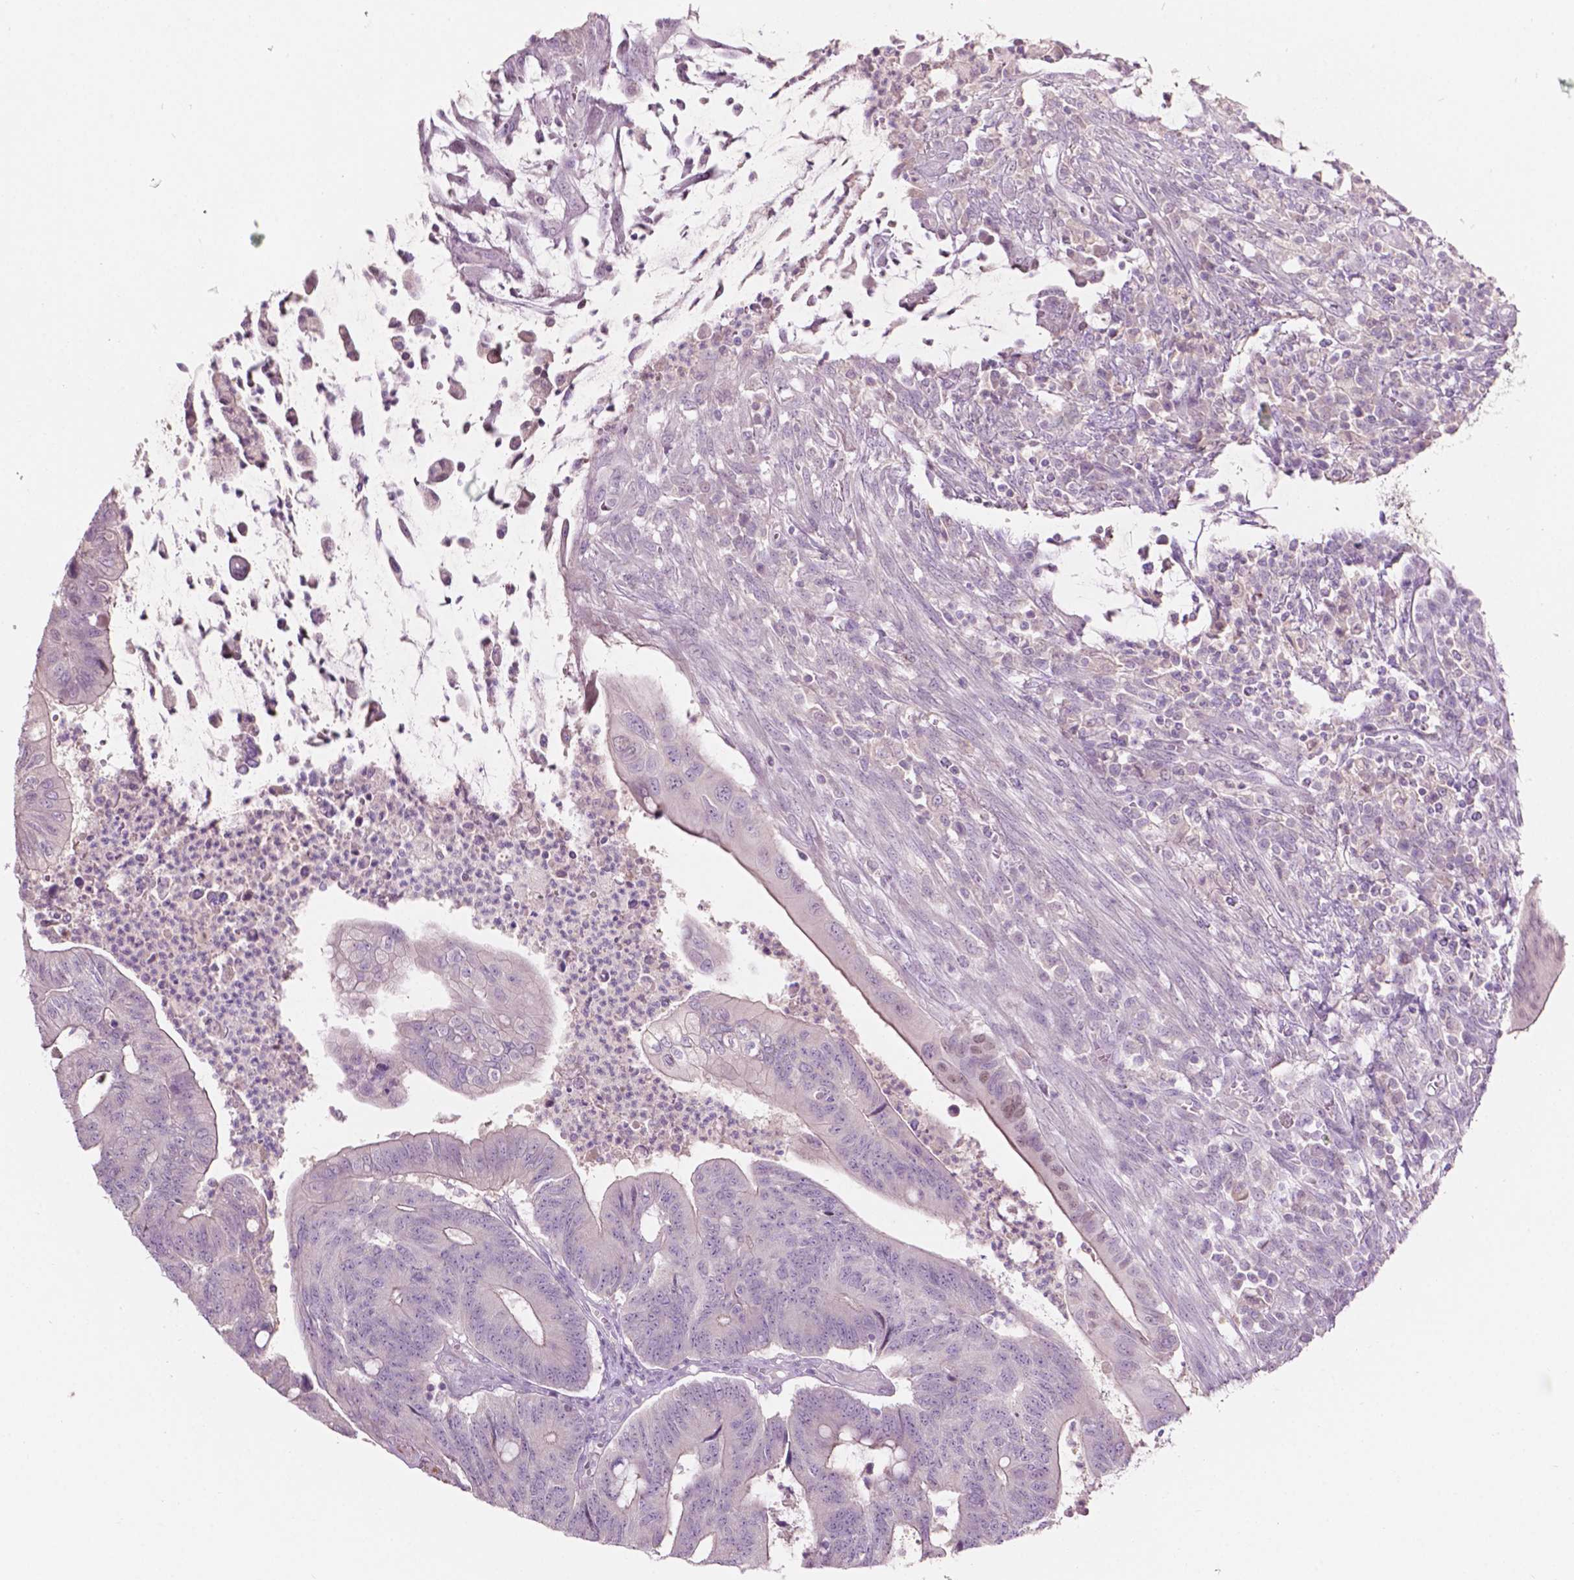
{"staining": {"intensity": "weak", "quantity": "<25%", "location": "cytoplasmic/membranous,nuclear"}, "tissue": "colorectal cancer", "cell_type": "Tumor cells", "image_type": "cancer", "snomed": [{"axis": "morphology", "description": "Adenocarcinoma, NOS"}, {"axis": "topography", "description": "Colon"}], "caption": "Tumor cells show no significant protein staining in adenocarcinoma (colorectal). (Stains: DAB IHC with hematoxylin counter stain, Microscopy: brightfield microscopy at high magnification).", "gene": "TM6SF2", "patient": {"sex": "male", "age": 65}}